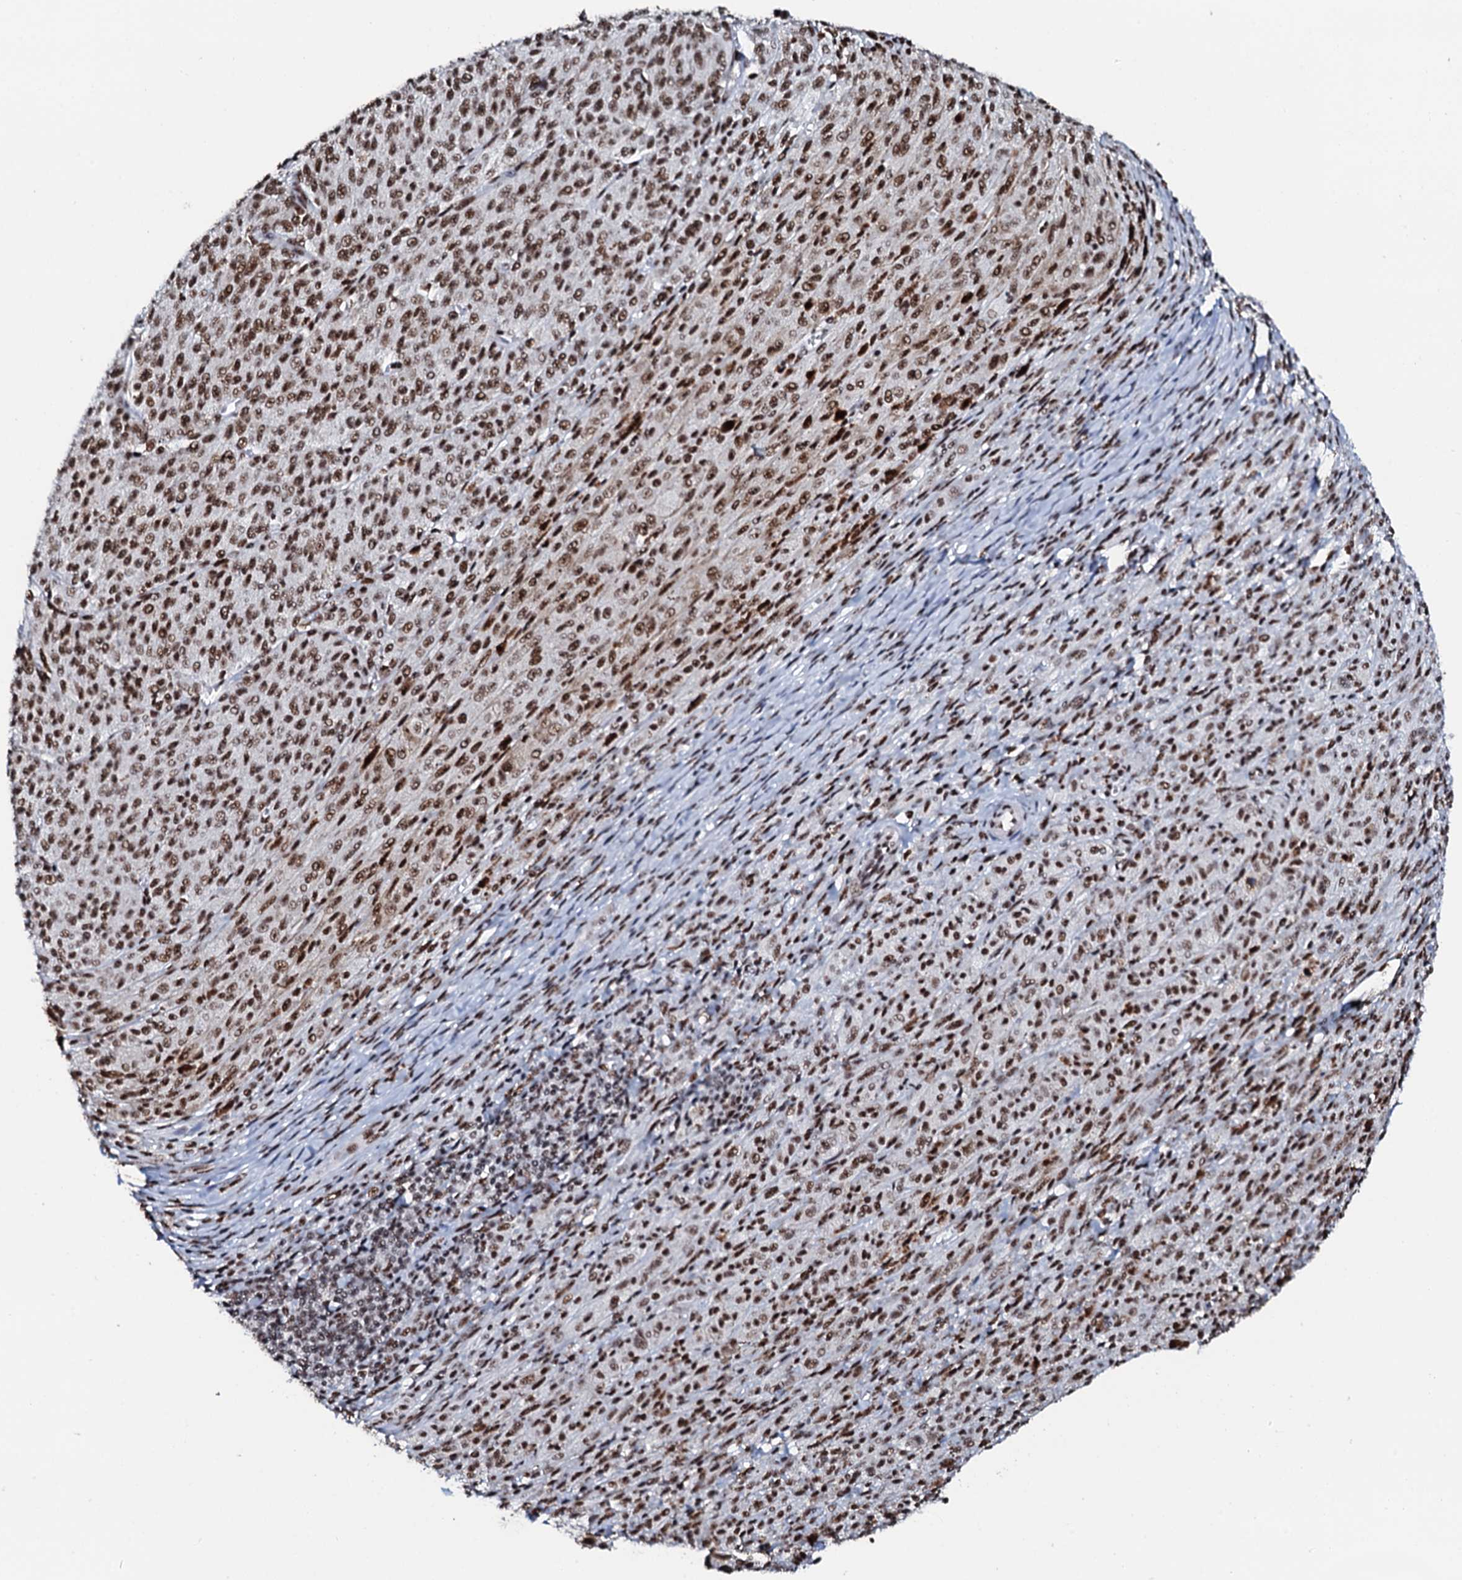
{"staining": {"intensity": "strong", "quantity": ">75%", "location": "nuclear"}, "tissue": "melanoma", "cell_type": "Tumor cells", "image_type": "cancer", "snomed": [{"axis": "morphology", "description": "Malignant melanoma, NOS"}, {"axis": "topography", "description": "Skin"}], "caption": "This image exhibits immunohistochemistry staining of malignant melanoma, with high strong nuclear staining in about >75% of tumor cells.", "gene": "NKAPD1", "patient": {"sex": "female", "age": 52}}